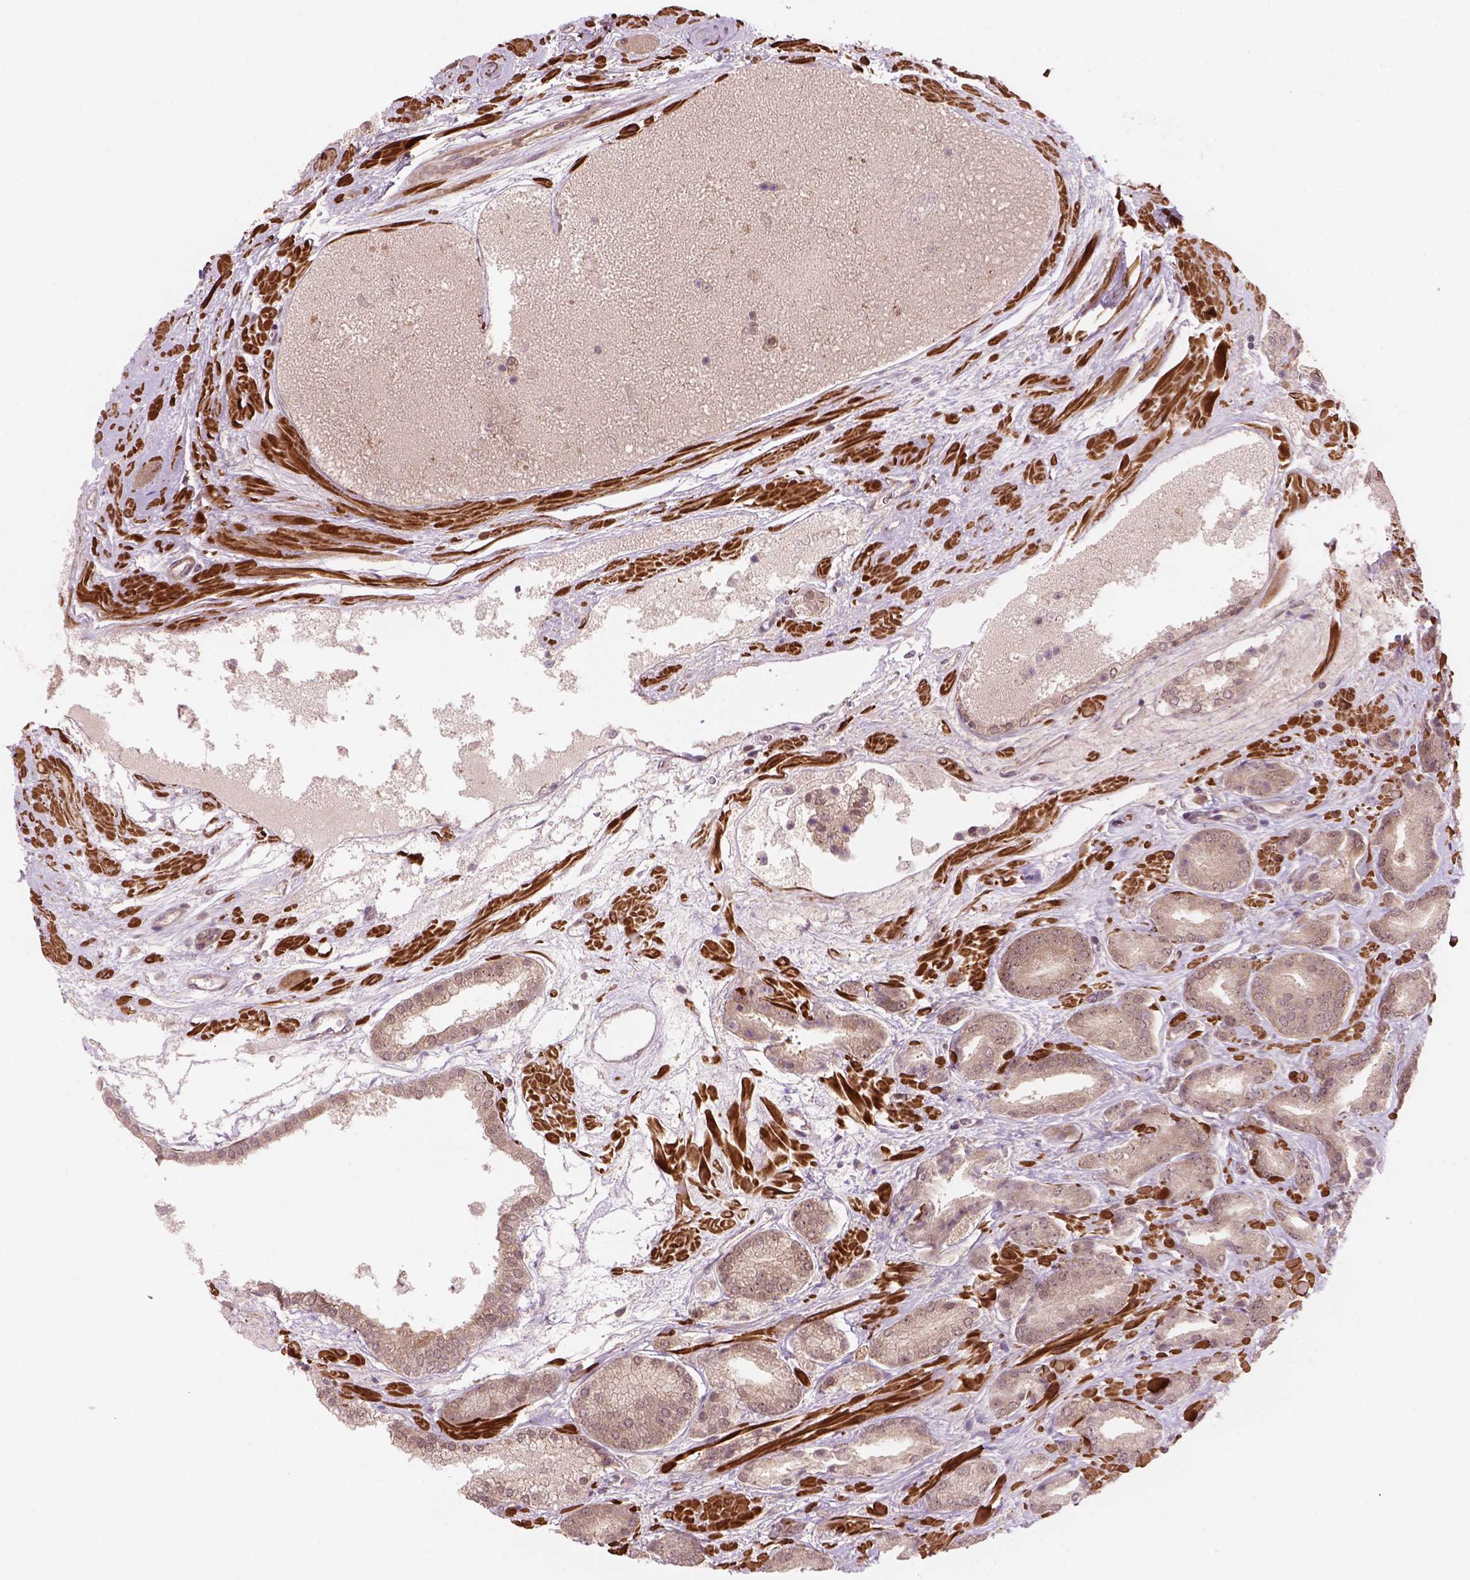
{"staining": {"intensity": "weak", "quantity": ">75%", "location": "cytoplasmic/membranous,nuclear"}, "tissue": "prostate cancer", "cell_type": "Tumor cells", "image_type": "cancer", "snomed": [{"axis": "morphology", "description": "Adenocarcinoma, High grade"}, {"axis": "topography", "description": "Prostate"}], "caption": "Immunohistochemistry micrograph of prostate cancer (high-grade adenocarcinoma) stained for a protein (brown), which demonstrates low levels of weak cytoplasmic/membranous and nuclear staining in approximately >75% of tumor cells.", "gene": "PSMD11", "patient": {"sex": "male", "age": 56}}